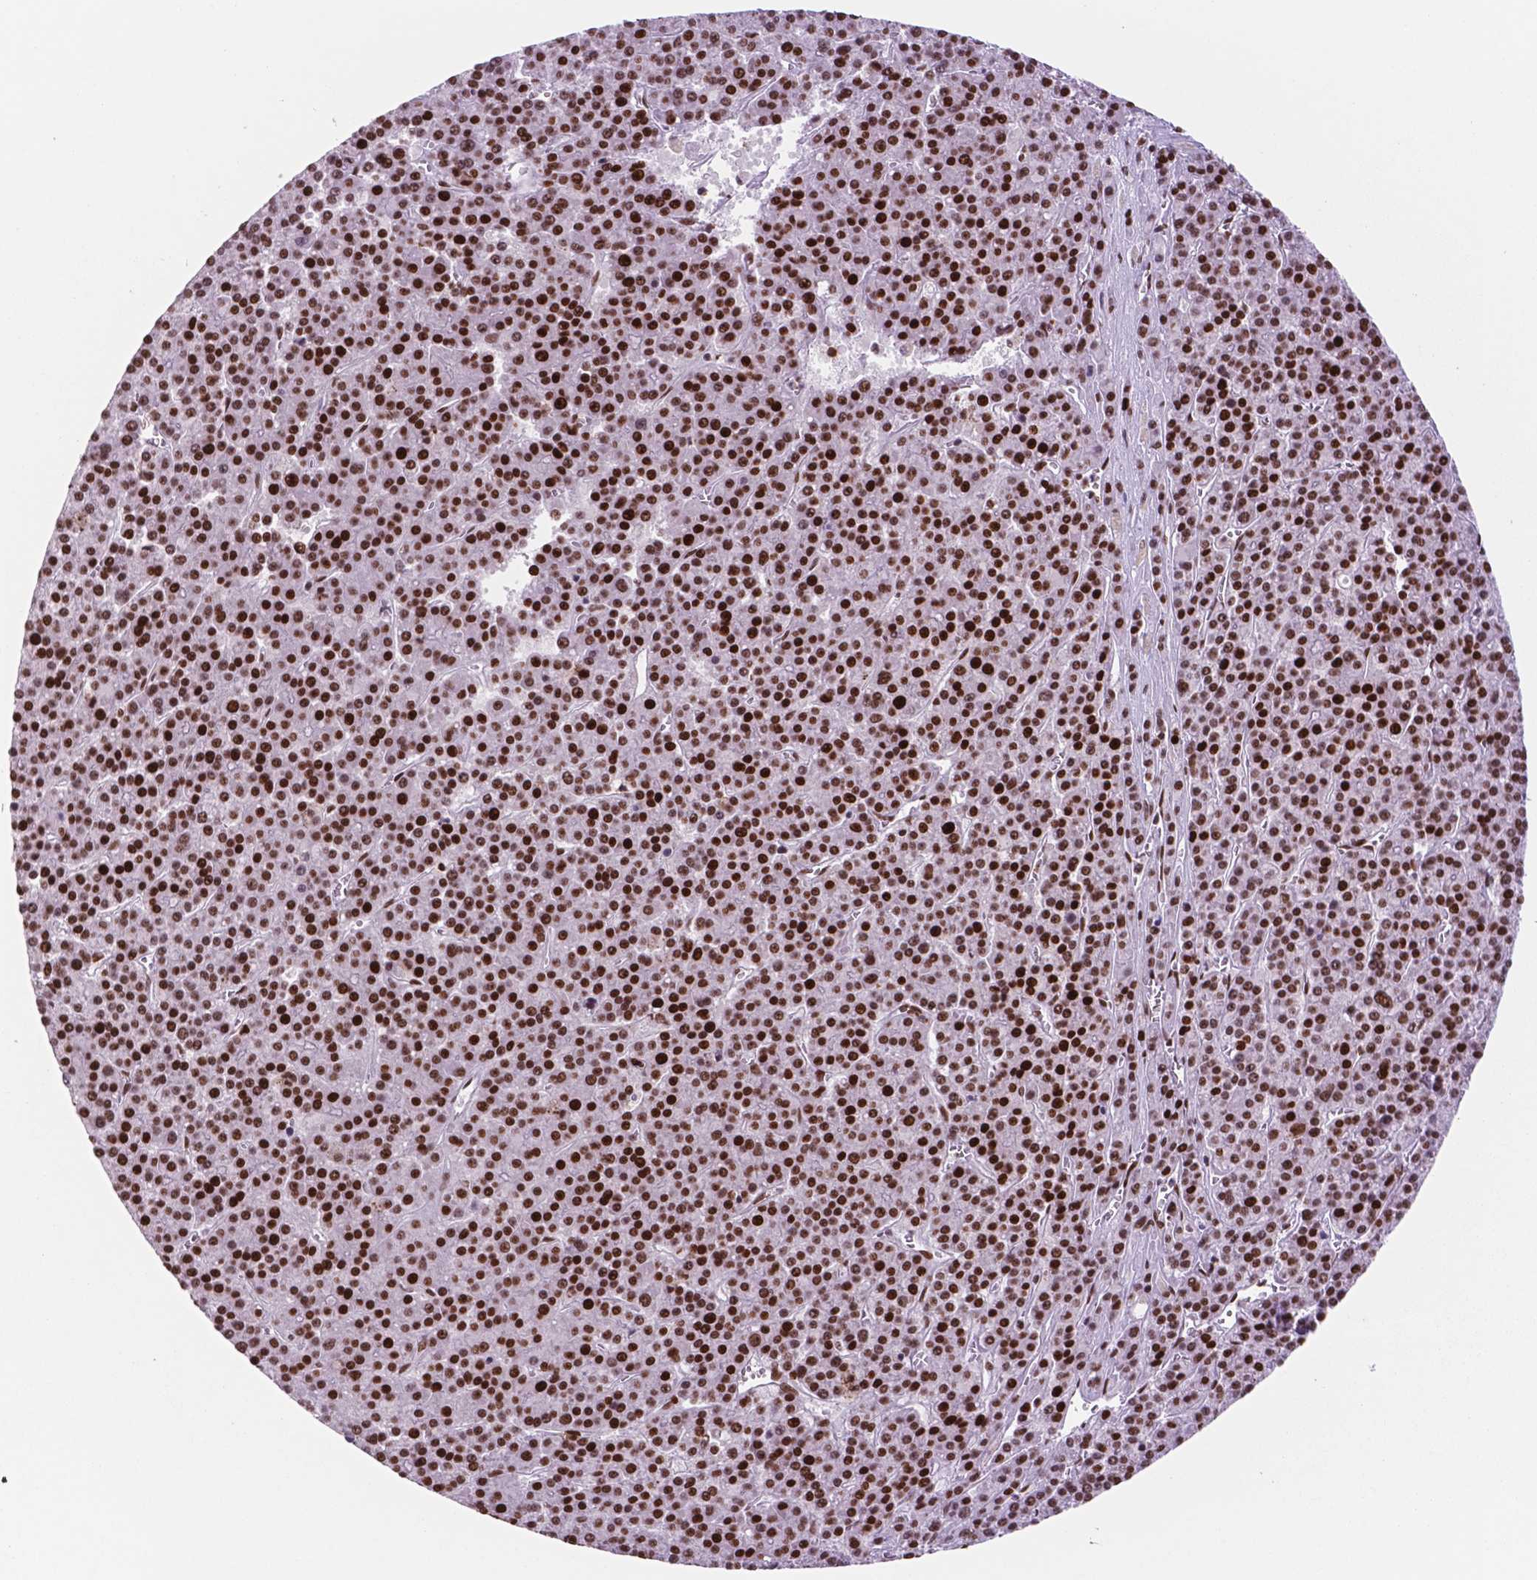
{"staining": {"intensity": "strong", "quantity": ">75%", "location": "nuclear"}, "tissue": "liver cancer", "cell_type": "Tumor cells", "image_type": "cancer", "snomed": [{"axis": "morphology", "description": "Carcinoma, Hepatocellular, NOS"}, {"axis": "topography", "description": "Liver"}], "caption": "Liver cancer (hepatocellular carcinoma) stained with DAB (3,3'-diaminobenzidine) immunohistochemistry shows high levels of strong nuclear positivity in approximately >75% of tumor cells. Immunohistochemistry stains the protein in brown and the nuclei are stained blue.", "gene": "MSH6", "patient": {"sex": "female", "age": 58}}